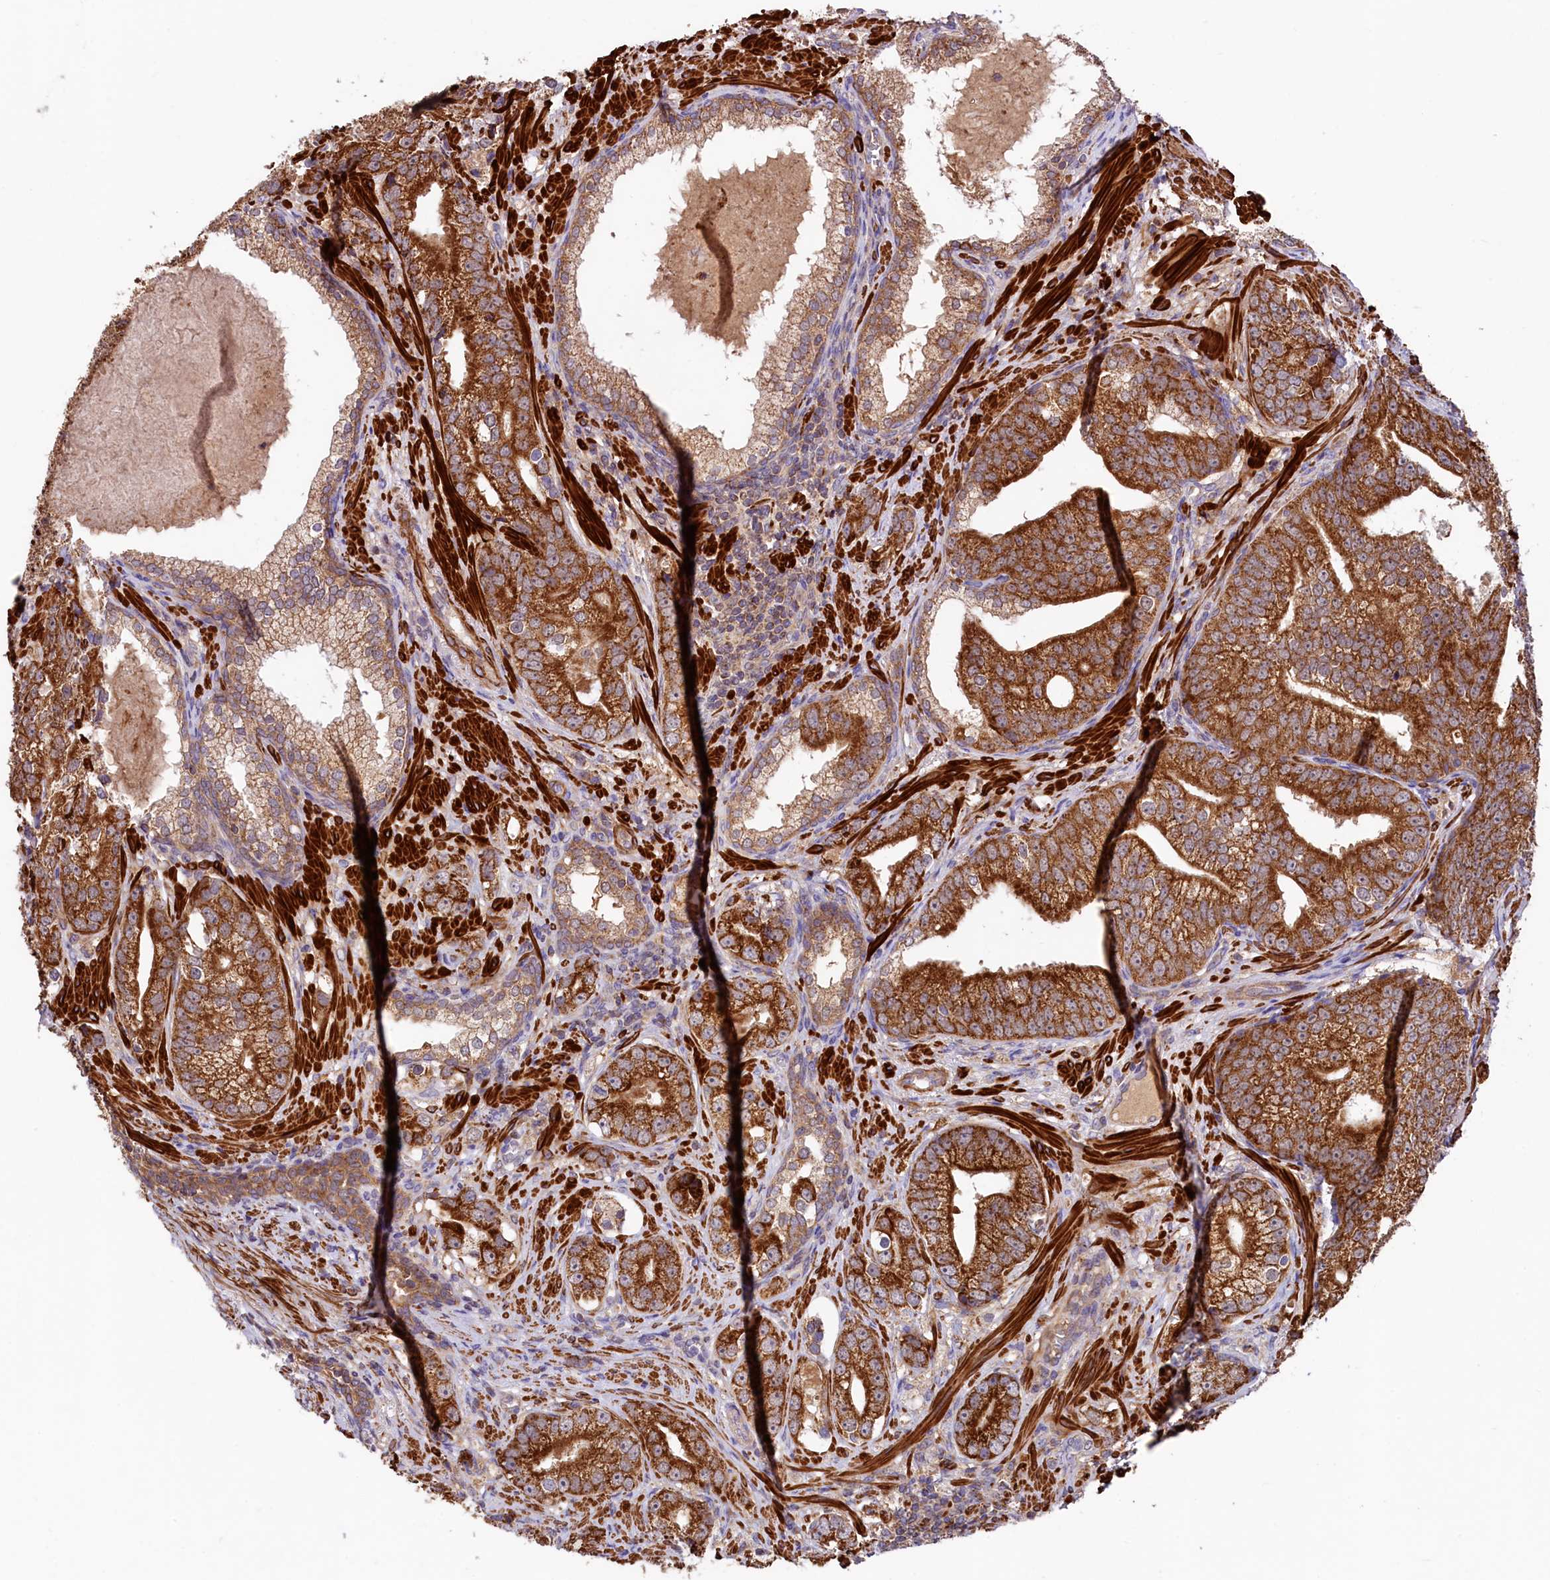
{"staining": {"intensity": "strong", "quantity": ">75%", "location": "cytoplasmic/membranous"}, "tissue": "prostate cancer", "cell_type": "Tumor cells", "image_type": "cancer", "snomed": [{"axis": "morphology", "description": "Adenocarcinoma, High grade"}, {"axis": "topography", "description": "Prostate"}], "caption": "The histopathology image reveals immunohistochemical staining of prostate cancer (adenocarcinoma (high-grade)). There is strong cytoplasmic/membranous expression is appreciated in approximately >75% of tumor cells.", "gene": "CIAO3", "patient": {"sex": "male", "age": 75}}